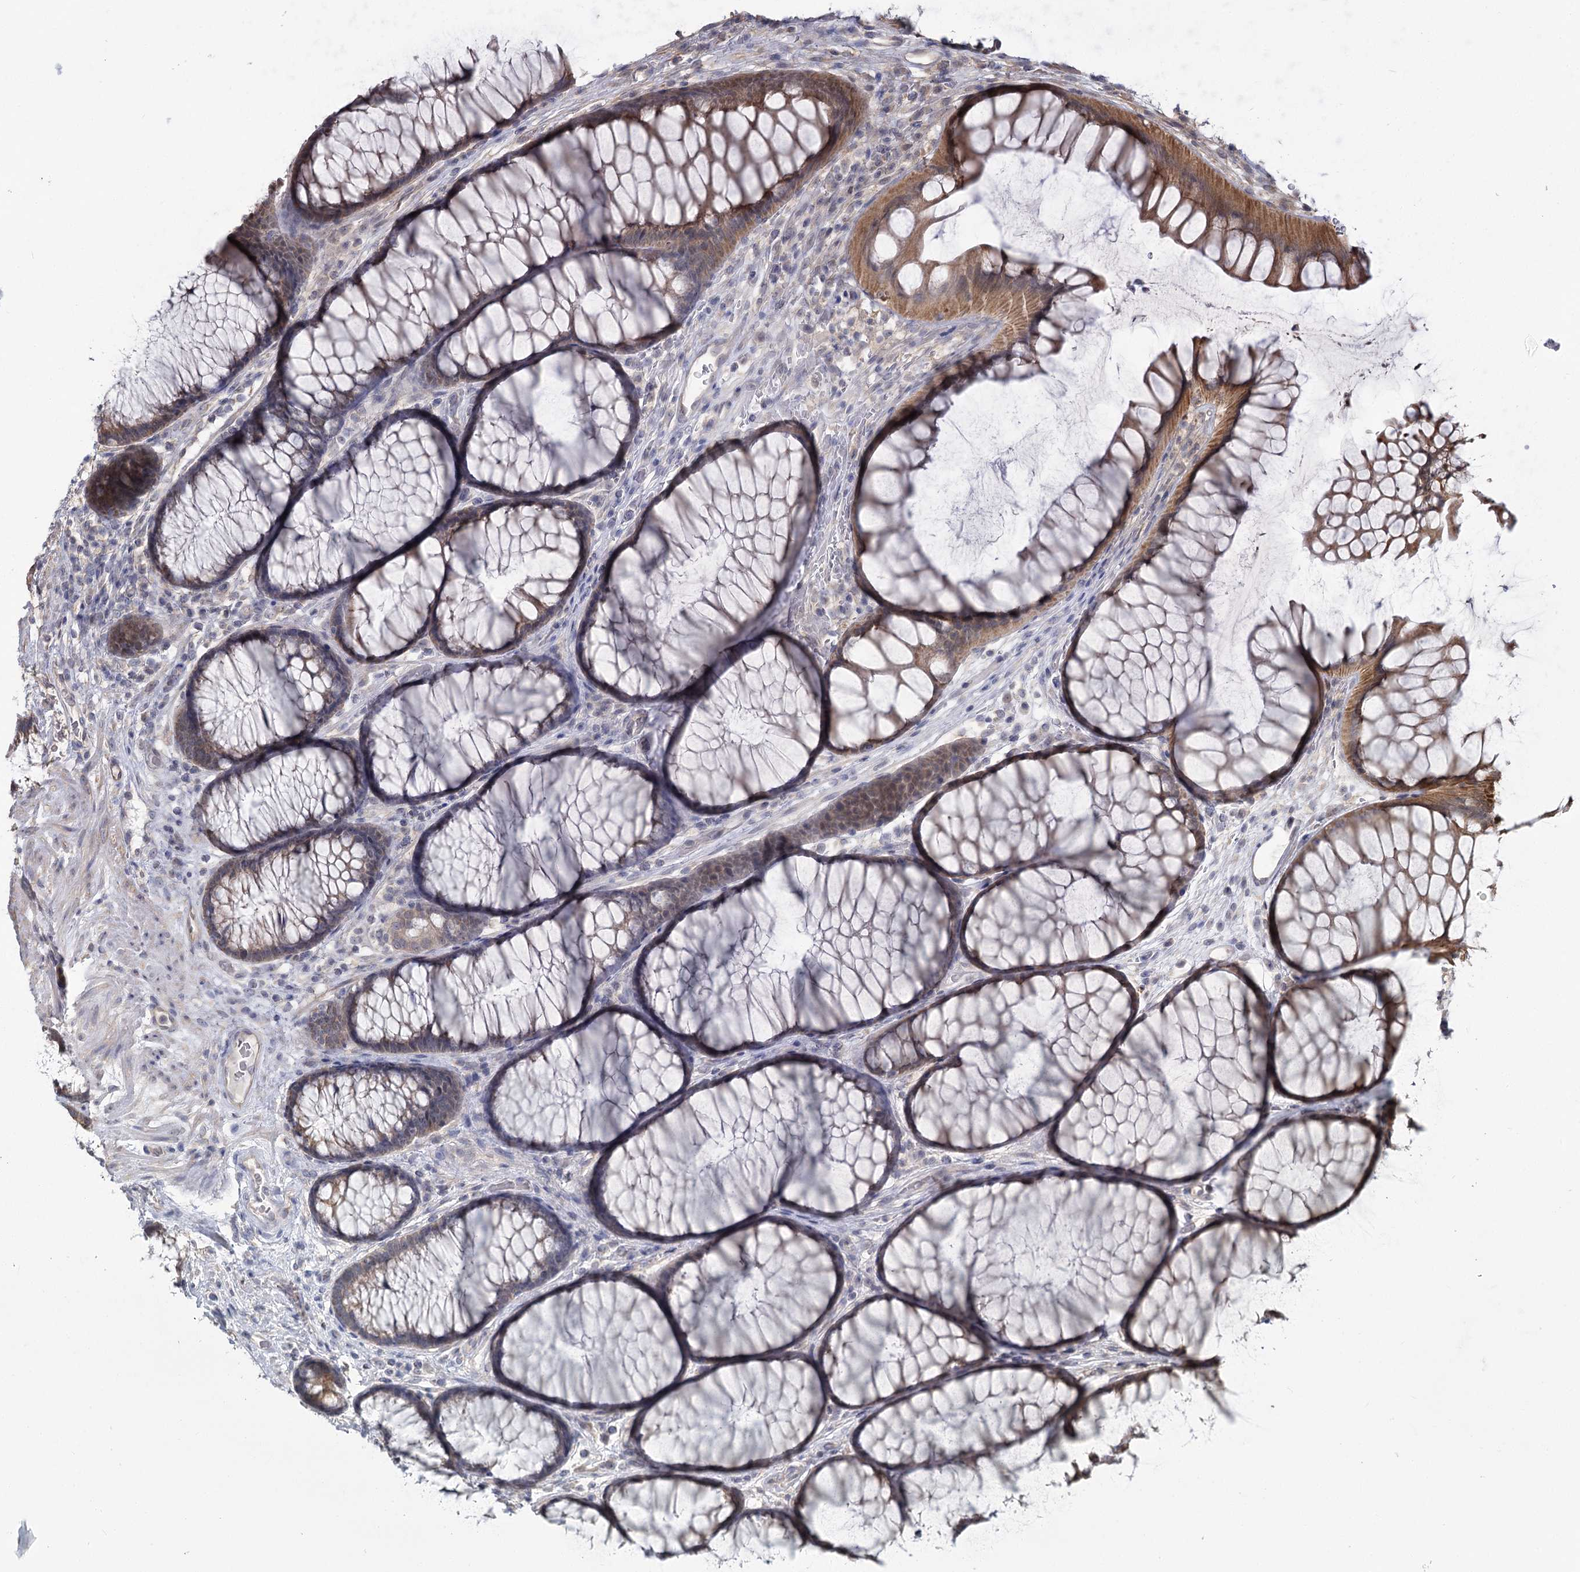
{"staining": {"intensity": "weak", "quantity": ">75%", "location": "cytoplasmic/membranous"}, "tissue": "colon", "cell_type": "Endothelial cells", "image_type": "normal", "snomed": [{"axis": "morphology", "description": "Normal tissue, NOS"}, {"axis": "topography", "description": "Colon"}], "caption": "DAB immunohistochemical staining of benign colon exhibits weak cytoplasmic/membranous protein expression in about >75% of endothelial cells. (DAB = brown stain, brightfield microscopy at high magnification).", "gene": "TBC1D9B", "patient": {"sex": "female", "age": 82}}